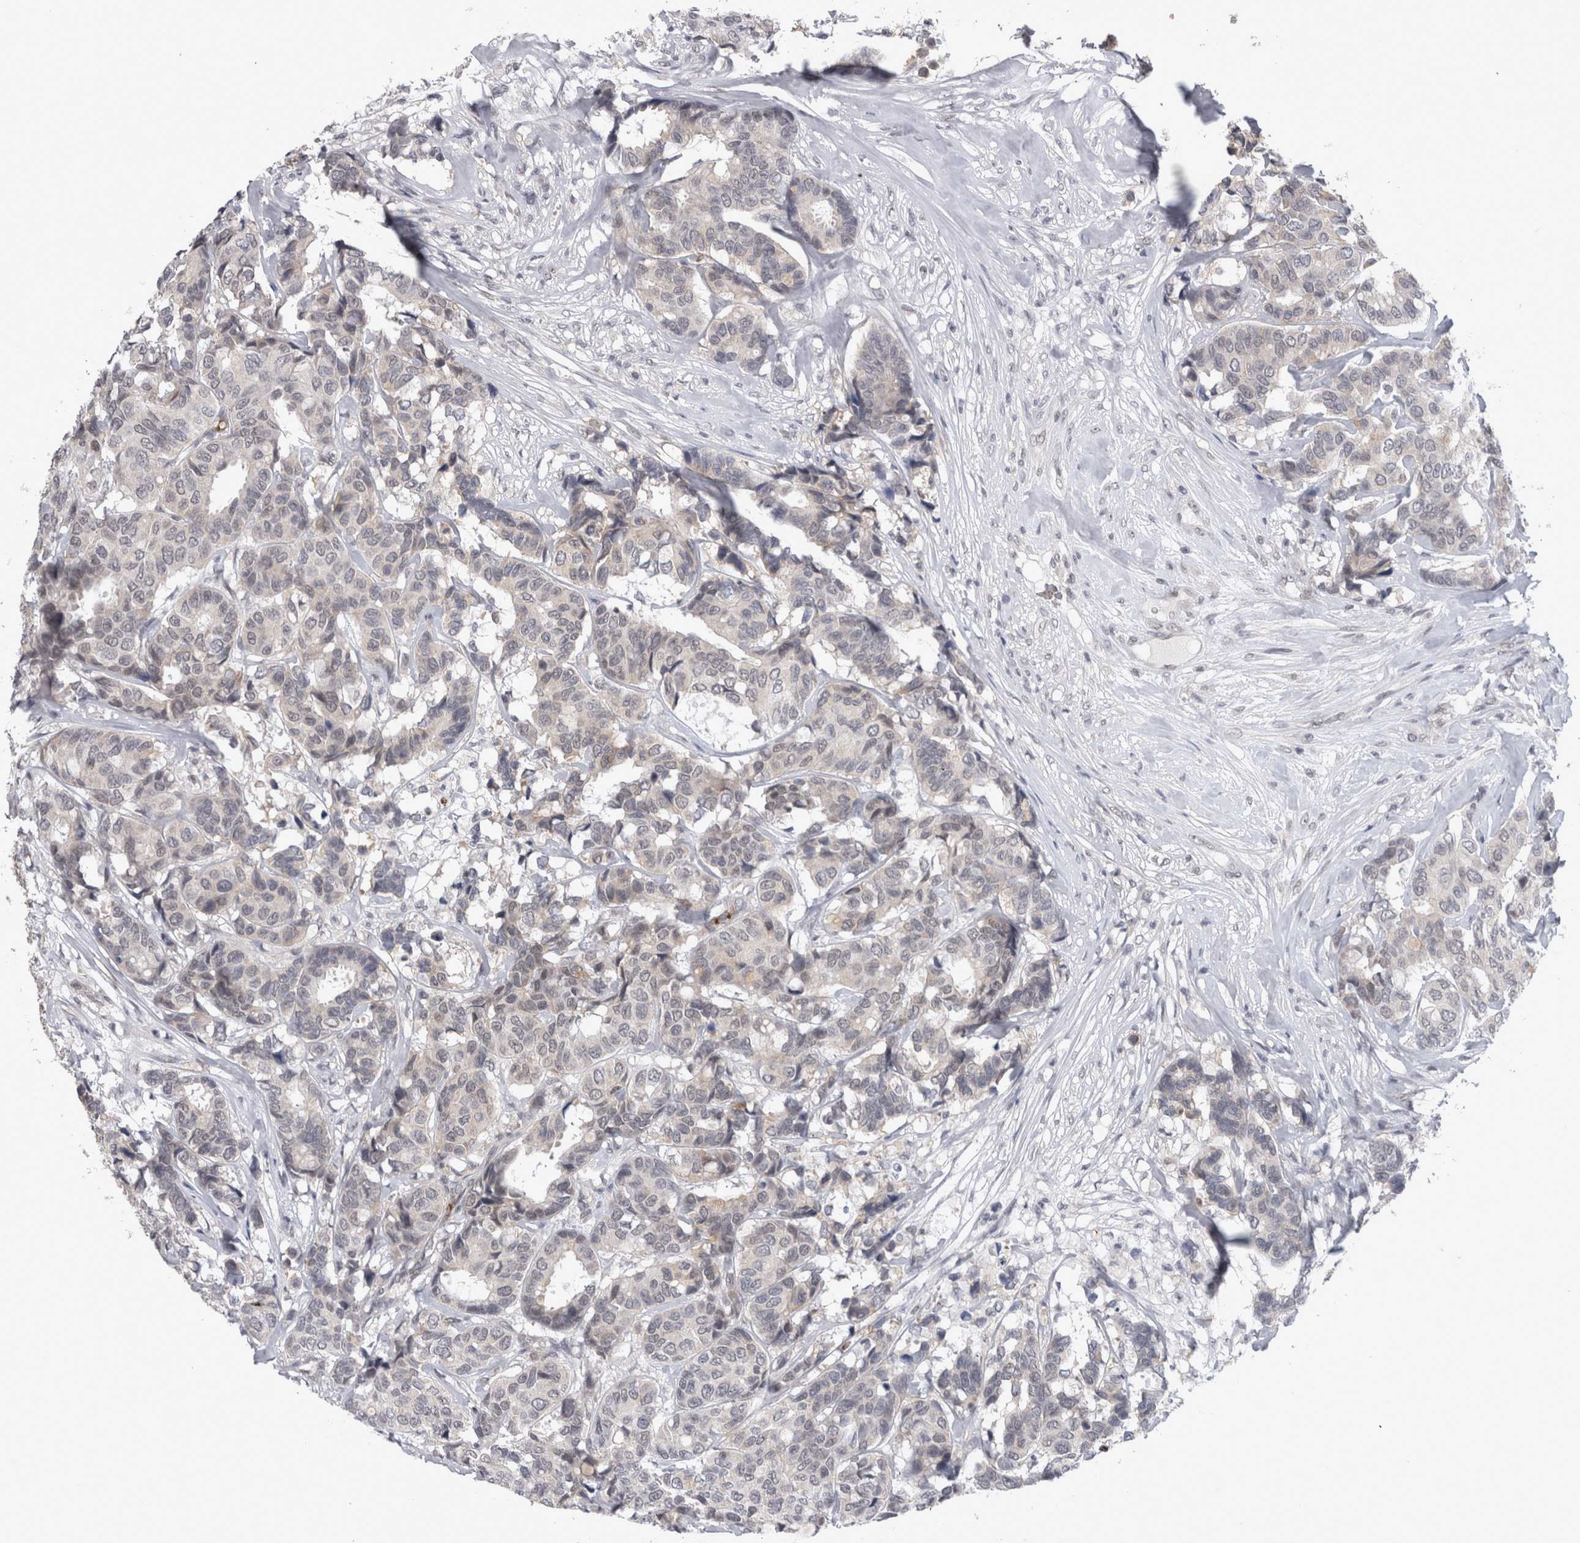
{"staining": {"intensity": "weak", "quantity": "<25%", "location": "nuclear"}, "tissue": "breast cancer", "cell_type": "Tumor cells", "image_type": "cancer", "snomed": [{"axis": "morphology", "description": "Duct carcinoma"}, {"axis": "topography", "description": "Breast"}], "caption": "Image shows no significant protein expression in tumor cells of breast cancer.", "gene": "PEBP4", "patient": {"sex": "female", "age": 87}}